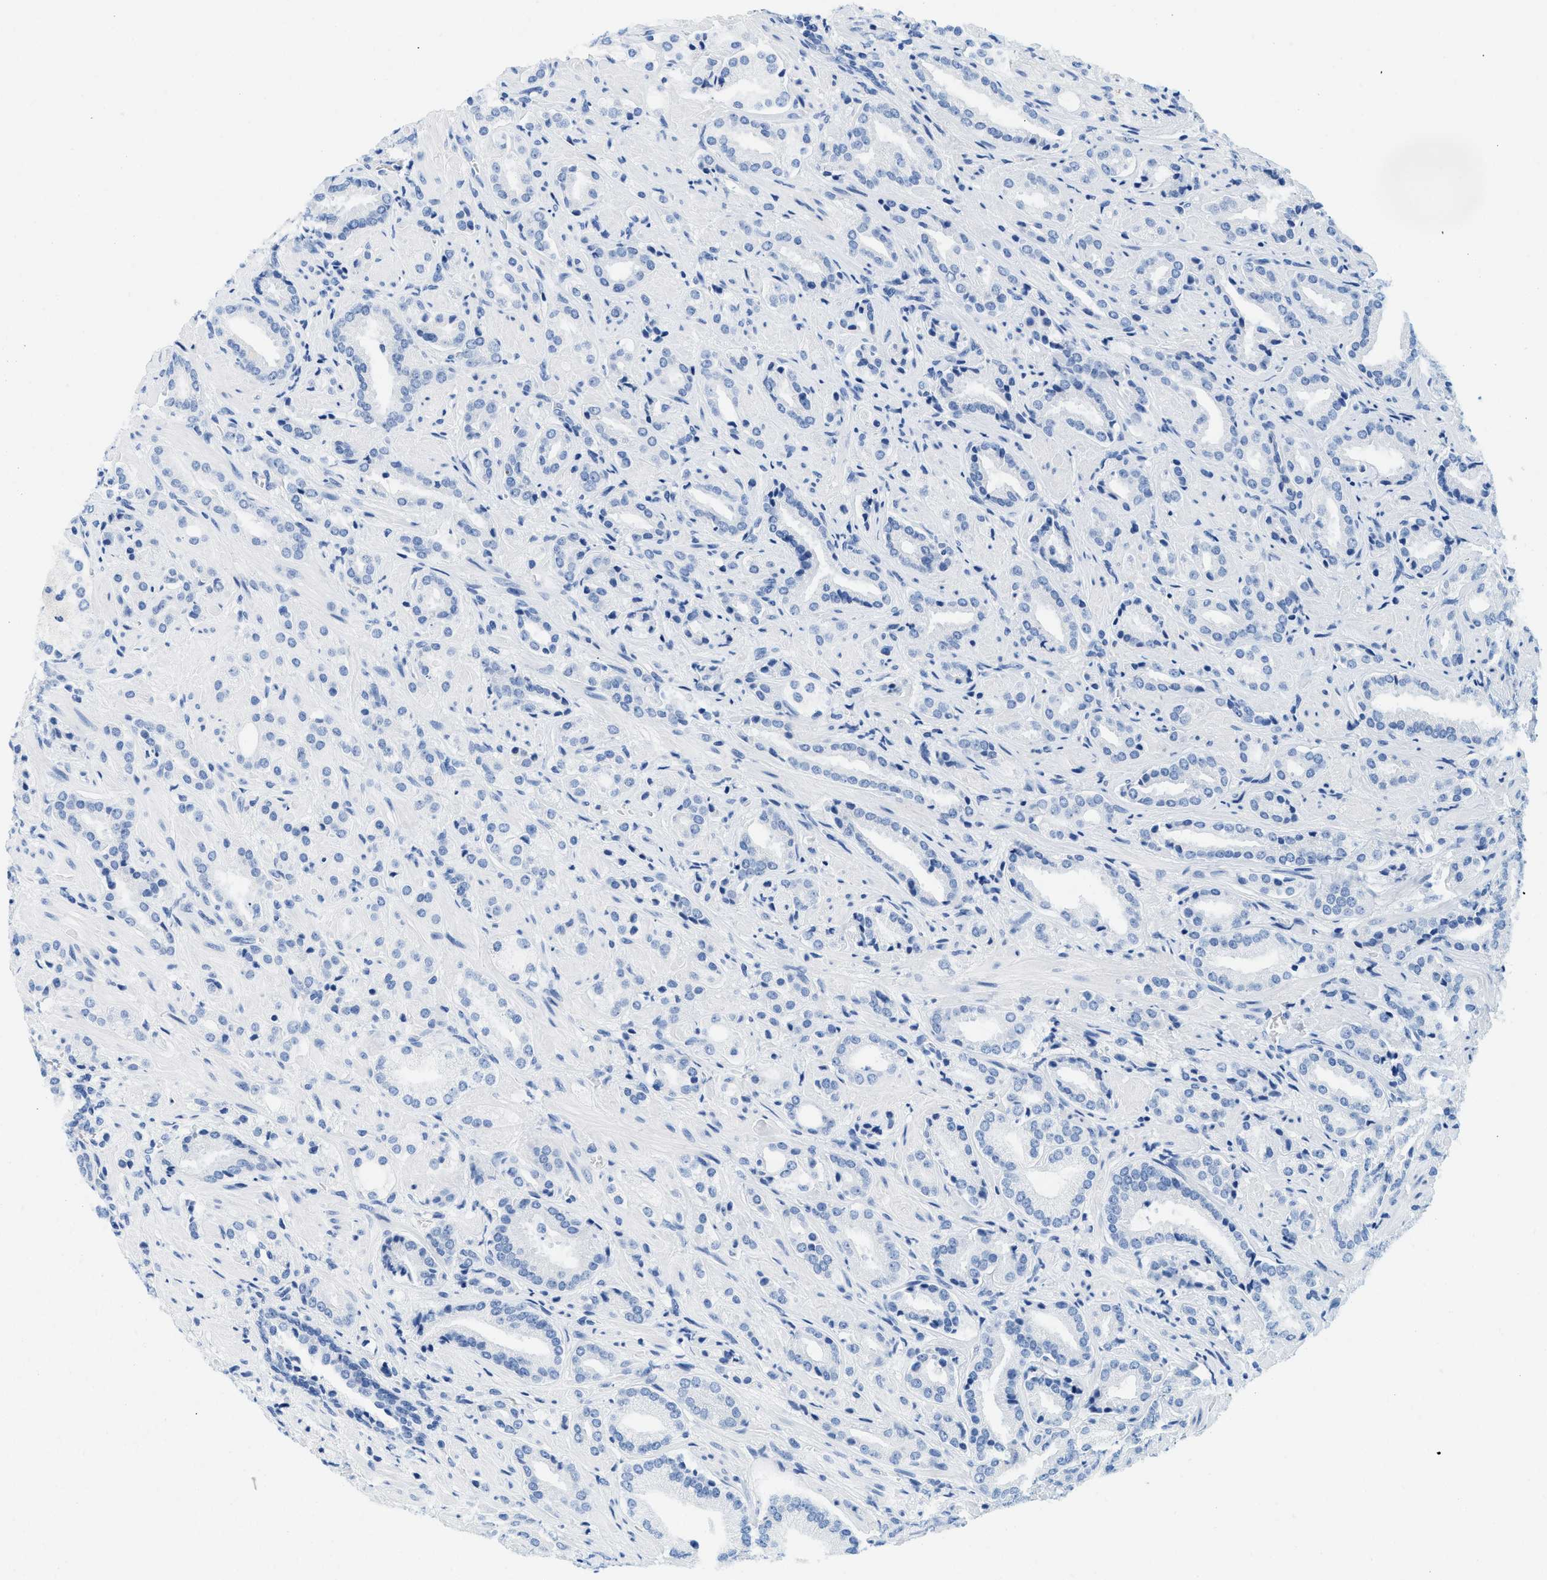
{"staining": {"intensity": "negative", "quantity": "none", "location": "none"}, "tissue": "prostate cancer", "cell_type": "Tumor cells", "image_type": "cancer", "snomed": [{"axis": "morphology", "description": "Adenocarcinoma, High grade"}, {"axis": "topography", "description": "Prostate"}], "caption": "This is an immunohistochemistry (IHC) histopathology image of human prostate cancer (adenocarcinoma (high-grade)). There is no expression in tumor cells.", "gene": "GSN", "patient": {"sex": "male", "age": 64}}